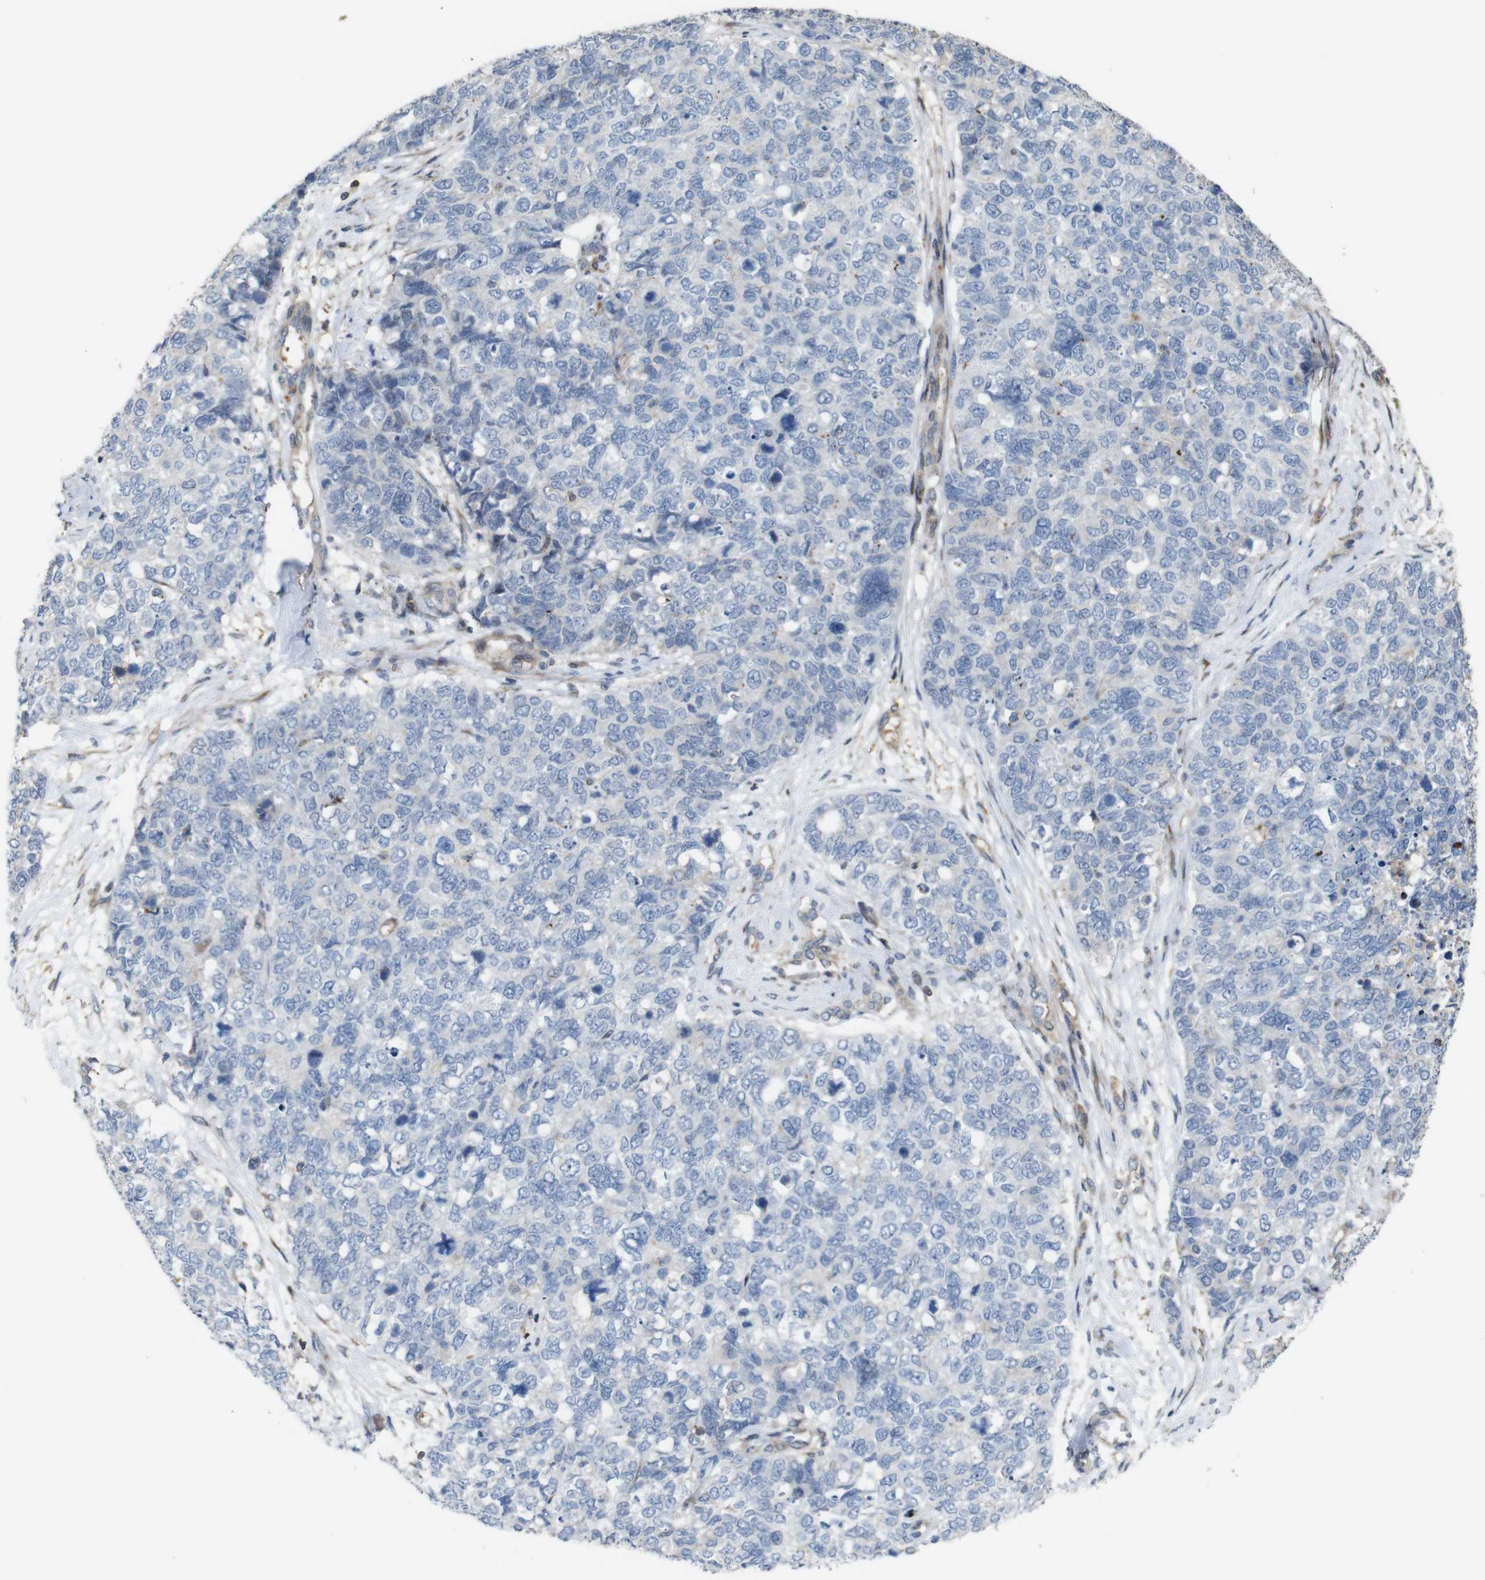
{"staining": {"intensity": "negative", "quantity": "none", "location": "none"}, "tissue": "cervical cancer", "cell_type": "Tumor cells", "image_type": "cancer", "snomed": [{"axis": "morphology", "description": "Squamous cell carcinoma, NOS"}, {"axis": "topography", "description": "Cervix"}], "caption": "Tumor cells are negative for protein expression in human cervical squamous cell carcinoma.", "gene": "PCOLCE2", "patient": {"sex": "female", "age": 63}}